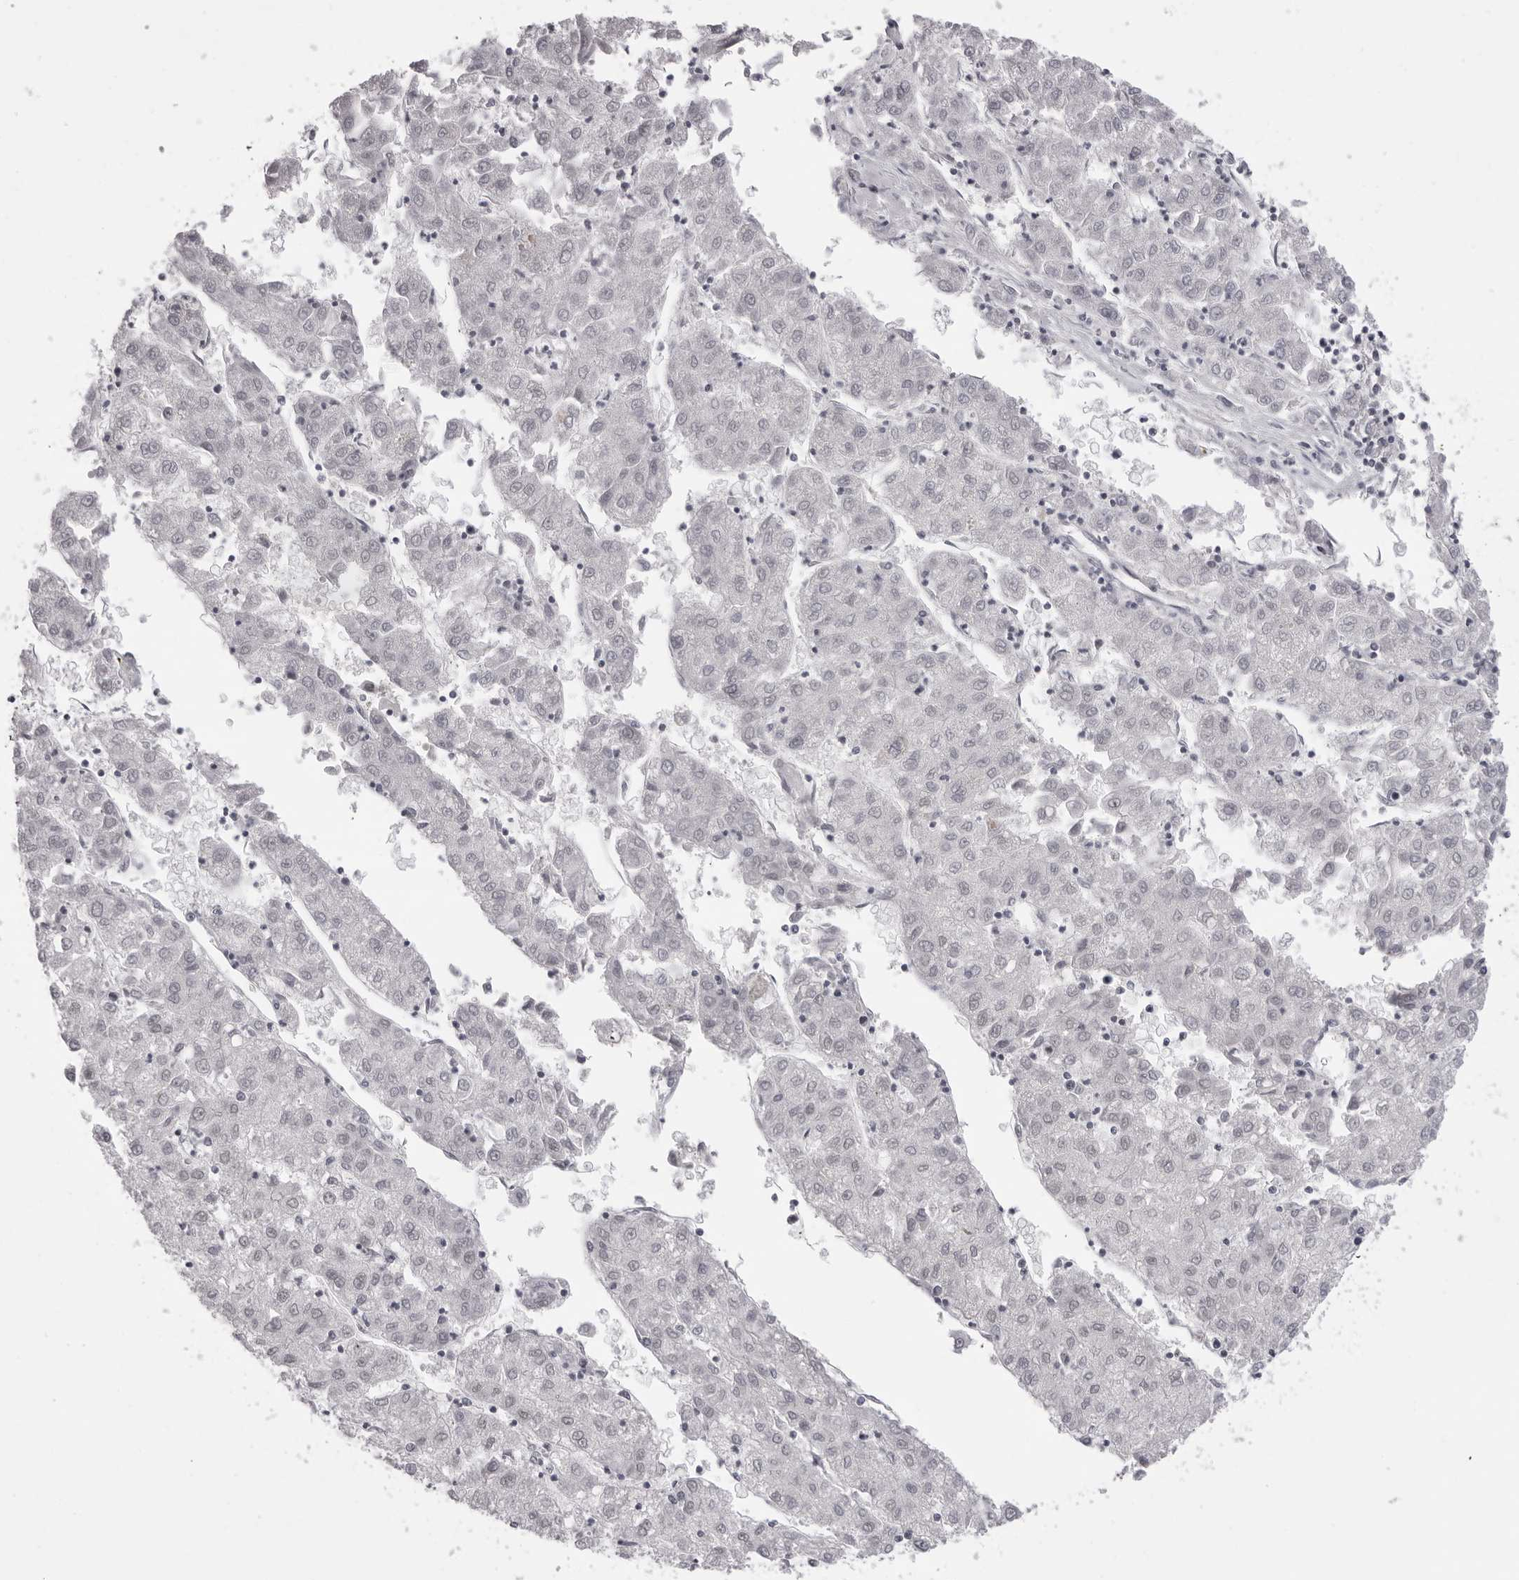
{"staining": {"intensity": "negative", "quantity": "none", "location": "none"}, "tissue": "liver cancer", "cell_type": "Tumor cells", "image_type": "cancer", "snomed": [{"axis": "morphology", "description": "Carcinoma, Hepatocellular, NOS"}, {"axis": "topography", "description": "Liver"}], "caption": "The photomicrograph displays no staining of tumor cells in liver cancer (hepatocellular carcinoma).", "gene": "DHX9", "patient": {"sex": "male", "age": 72}}